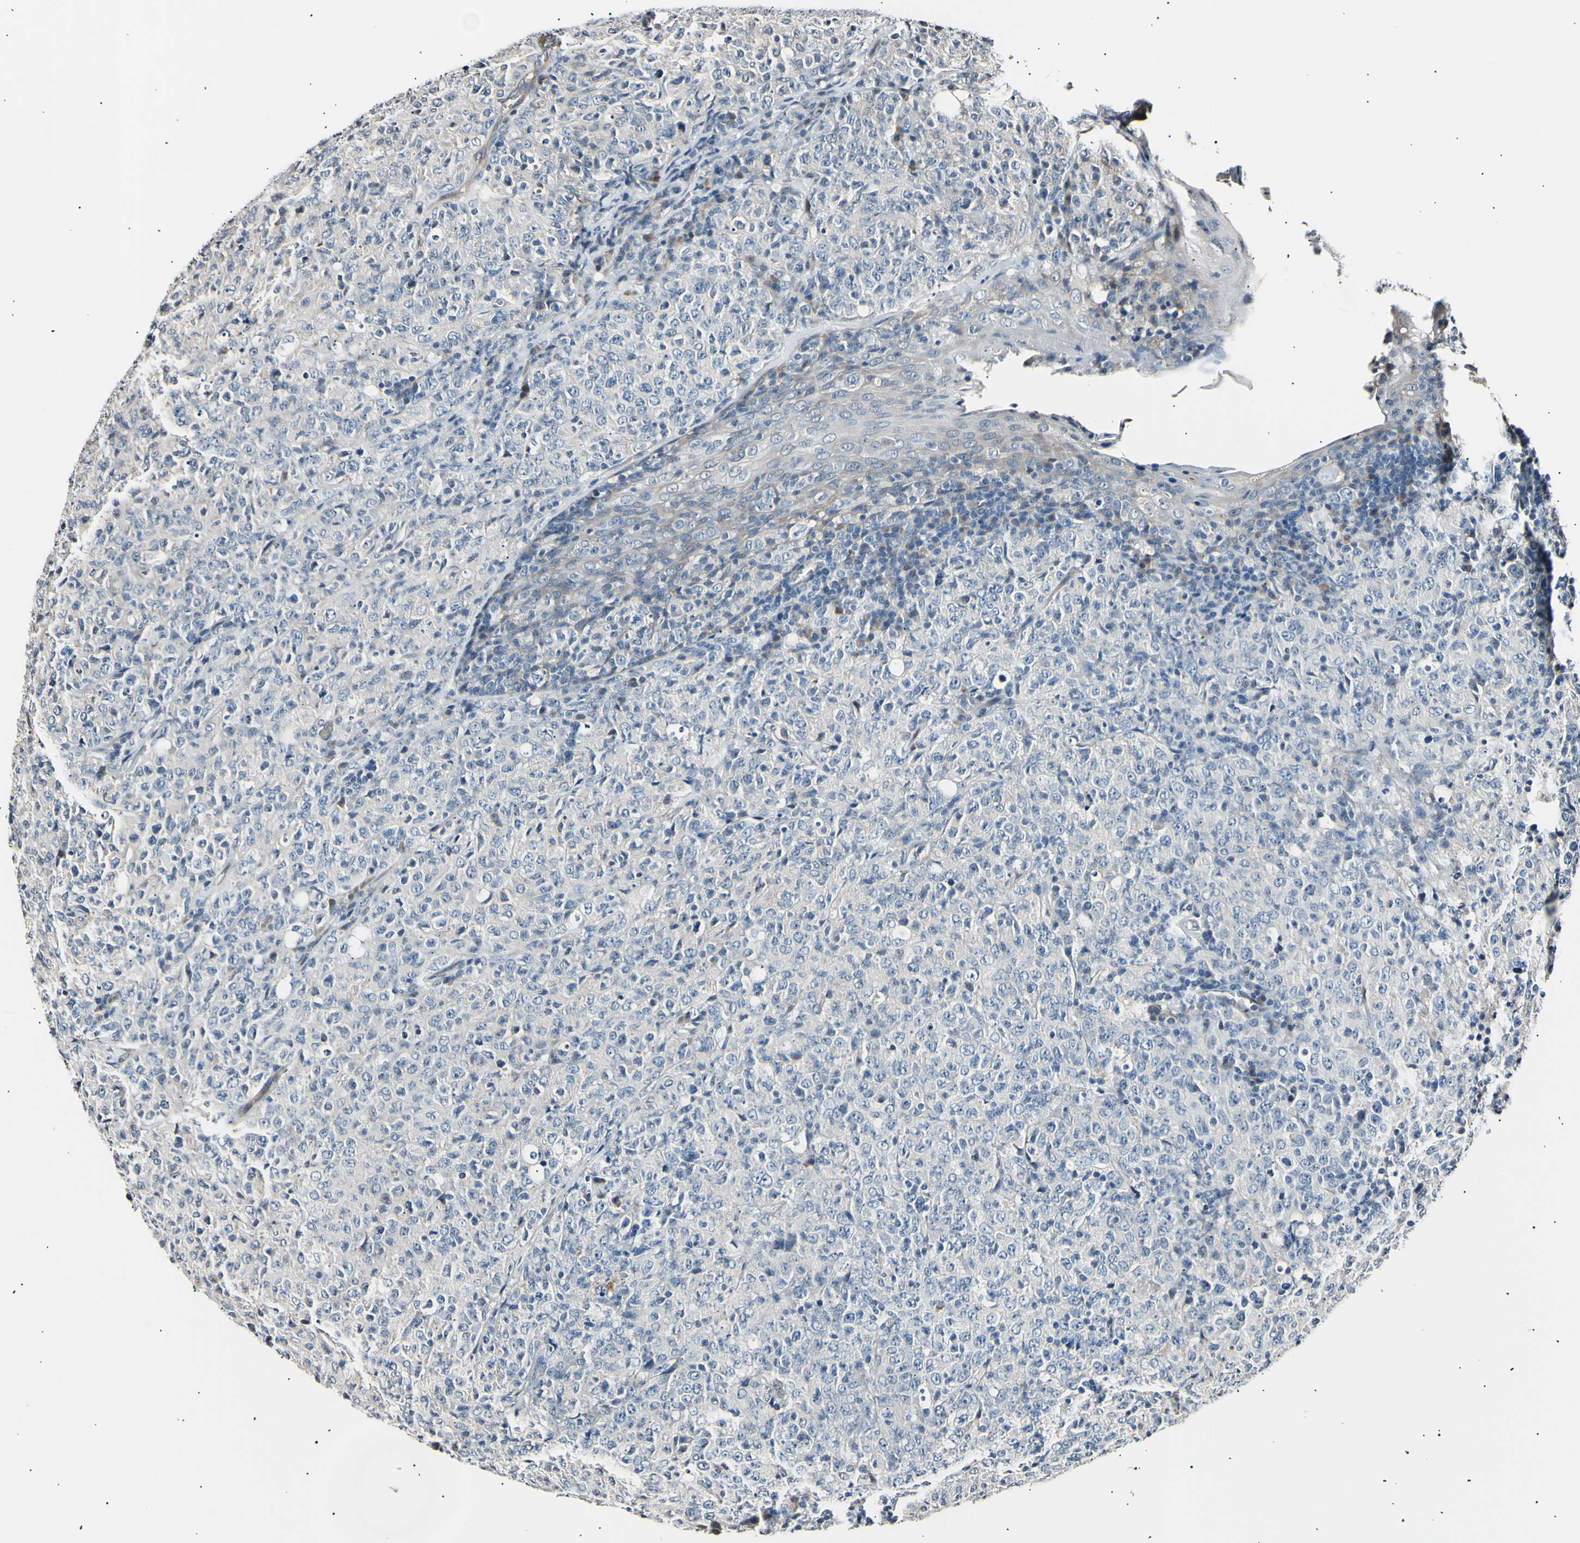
{"staining": {"intensity": "negative", "quantity": "none", "location": "none"}, "tissue": "lymphoma", "cell_type": "Tumor cells", "image_type": "cancer", "snomed": [{"axis": "morphology", "description": "Malignant lymphoma, non-Hodgkin's type, High grade"}, {"axis": "topography", "description": "Tonsil"}], "caption": "High magnification brightfield microscopy of lymphoma stained with DAB (brown) and counterstained with hematoxylin (blue): tumor cells show no significant expression.", "gene": "AK1", "patient": {"sex": "female", "age": 36}}